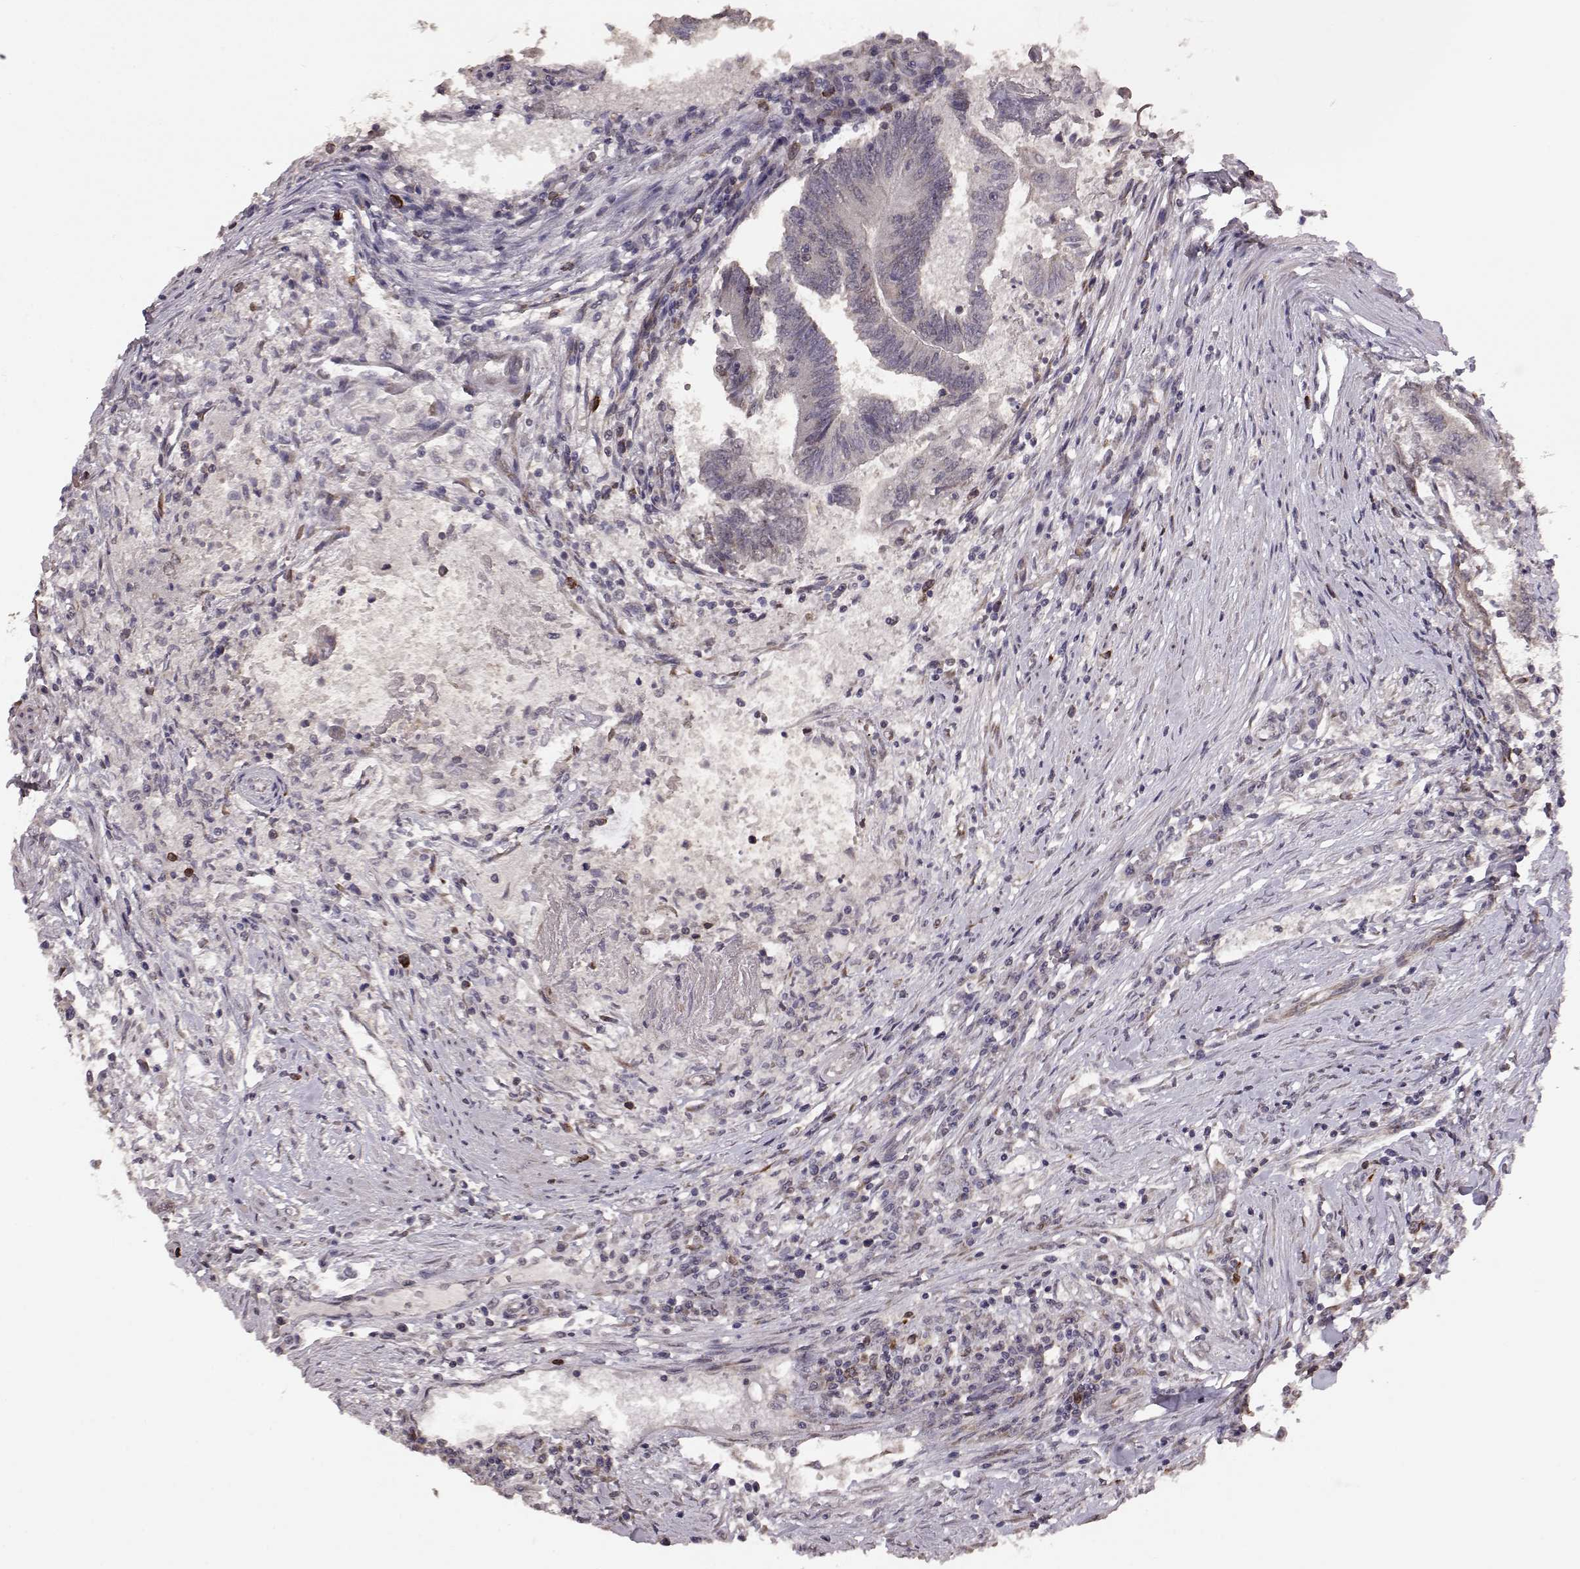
{"staining": {"intensity": "weak", "quantity": "25%-75%", "location": "cytoplasmic/membranous"}, "tissue": "colorectal cancer", "cell_type": "Tumor cells", "image_type": "cancer", "snomed": [{"axis": "morphology", "description": "Adenocarcinoma, NOS"}, {"axis": "topography", "description": "Colon"}], "caption": "Human colorectal cancer (adenocarcinoma) stained with a brown dye reveals weak cytoplasmic/membranous positive staining in approximately 25%-75% of tumor cells.", "gene": "ELOVL5", "patient": {"sex": "female", "age": 70}}